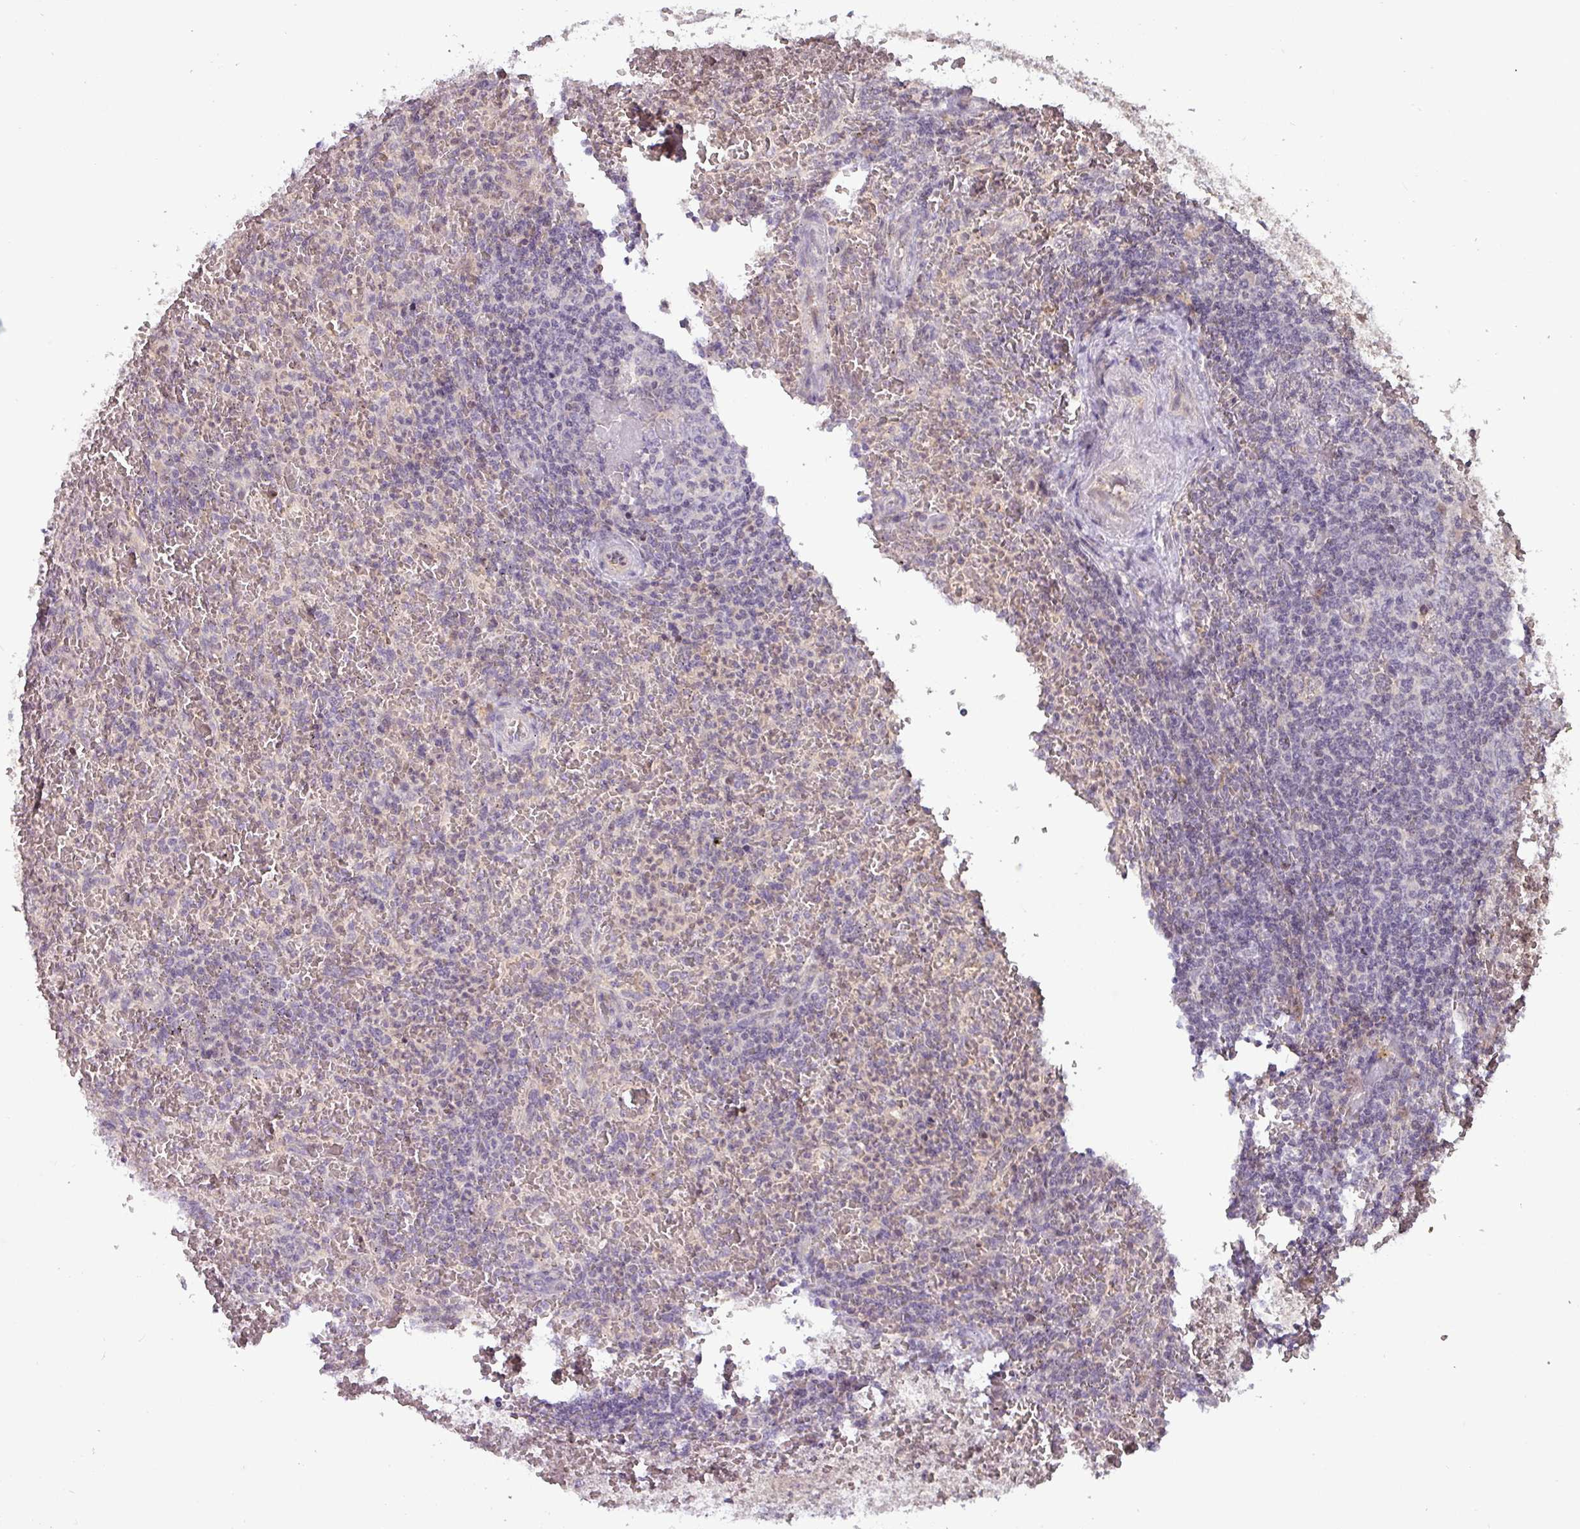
{"staining": {"intensity": "negative", "quantity": "none", "location": "none"}, "tissue": "lymphoma", "cell_type": "Tumor cells", "image_type": "cancer", "snomed": [{"axis": "morphology", "description": "Malignant lymphoma, non-Hodgkin's type, Low grade"}, {"axis": "topography", "description": "Spleen"}], "caption": "DAB (3,3'-diaminobenzidine) immunohistochemical staining of human lymphoma reveals no significant positivity in tumor cells.", "gene": "SLC5A10", "patient": {"sex": "female", "age": 64}}